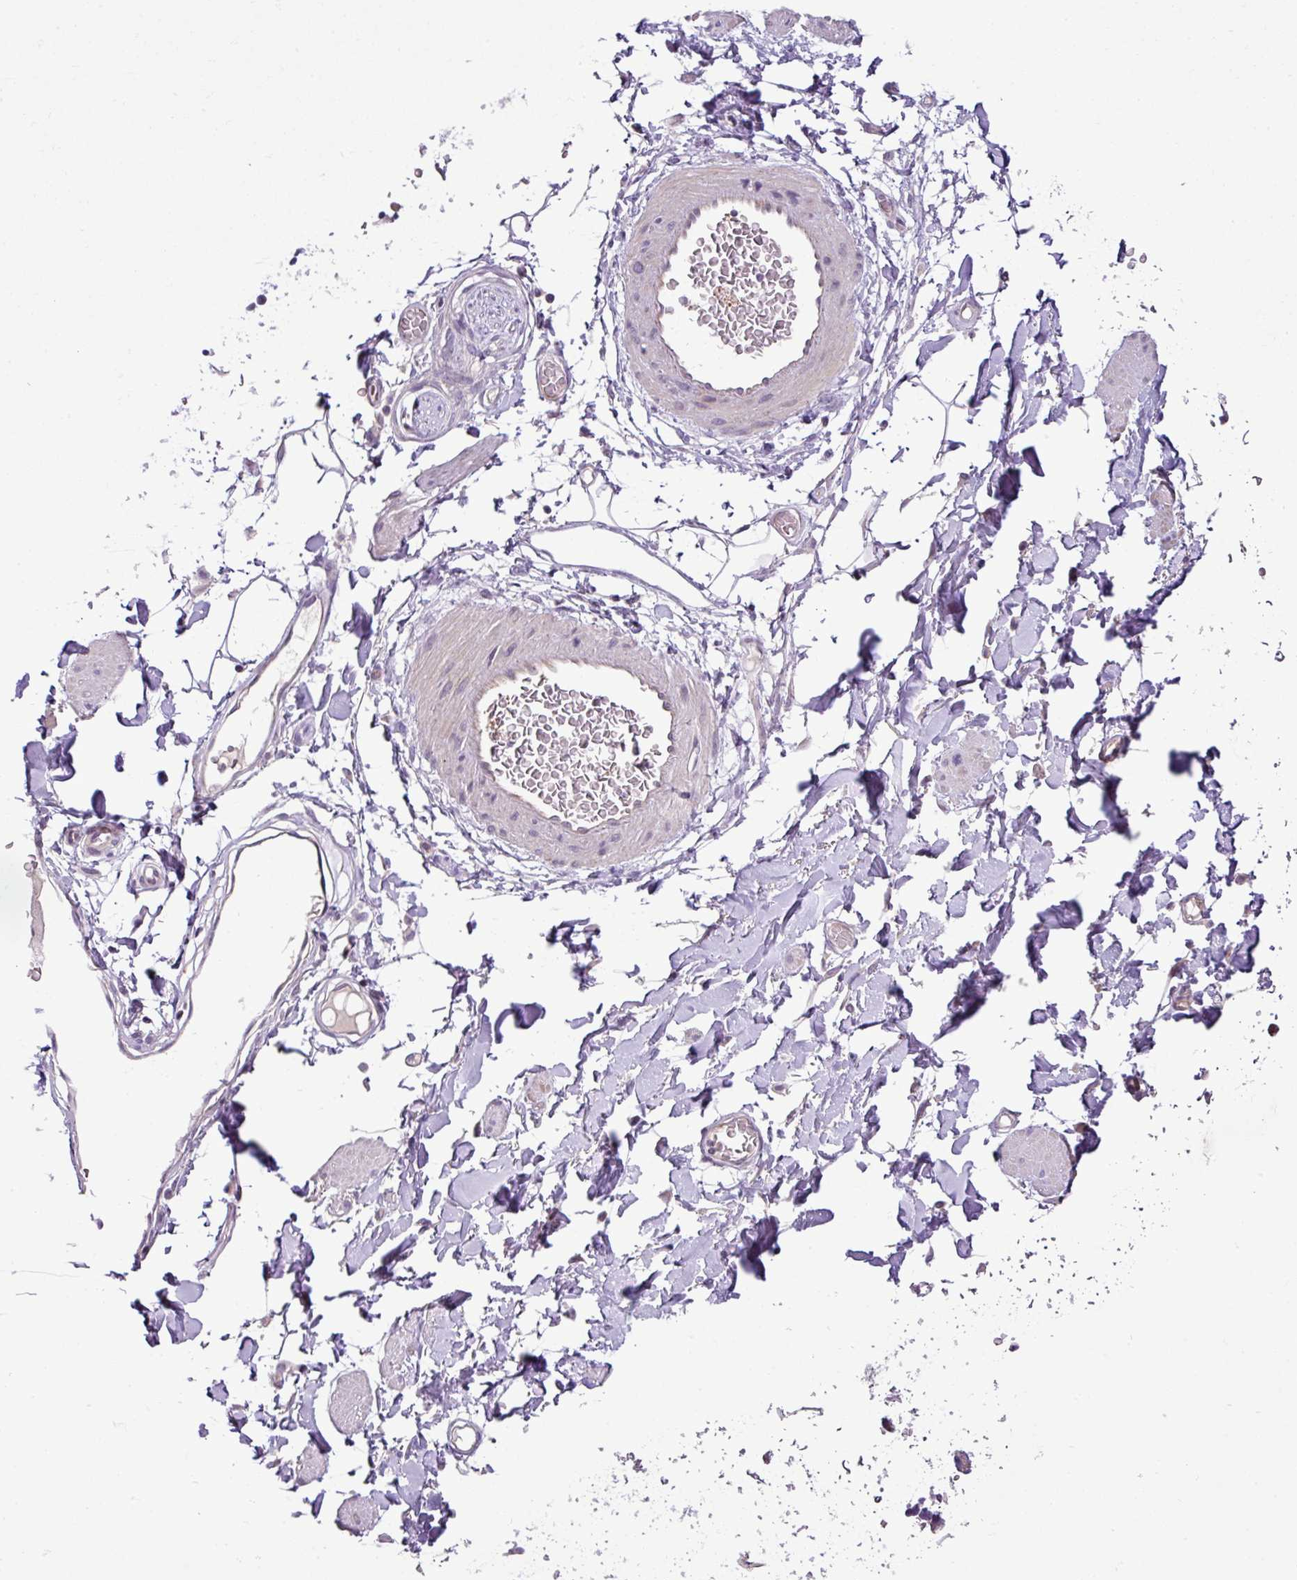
{"staining": {"intensity": "negative", "quantity": "none", "location": "none"}, "tissue": "adipose tissue", "cell_type": "Adipocytes", "image_type": "normal", "snomed": [{"axis": "morphology", "description": "Normal tissue, NOS"}, {"axis": "topography", "description": "Vulva"}, {"axis": "topography", "description": "Peripheral nerve tissue"}], "caption": "Immunohistochemistry micrograph of normal adipose tissue: adipose tissue stained with DAB (3,3'-diaminobenzidine) demonstrates no significant protein positivity in adipocytes.", "gene": "DNAJB13", "patient": {"sex": "female", "age": 68}}